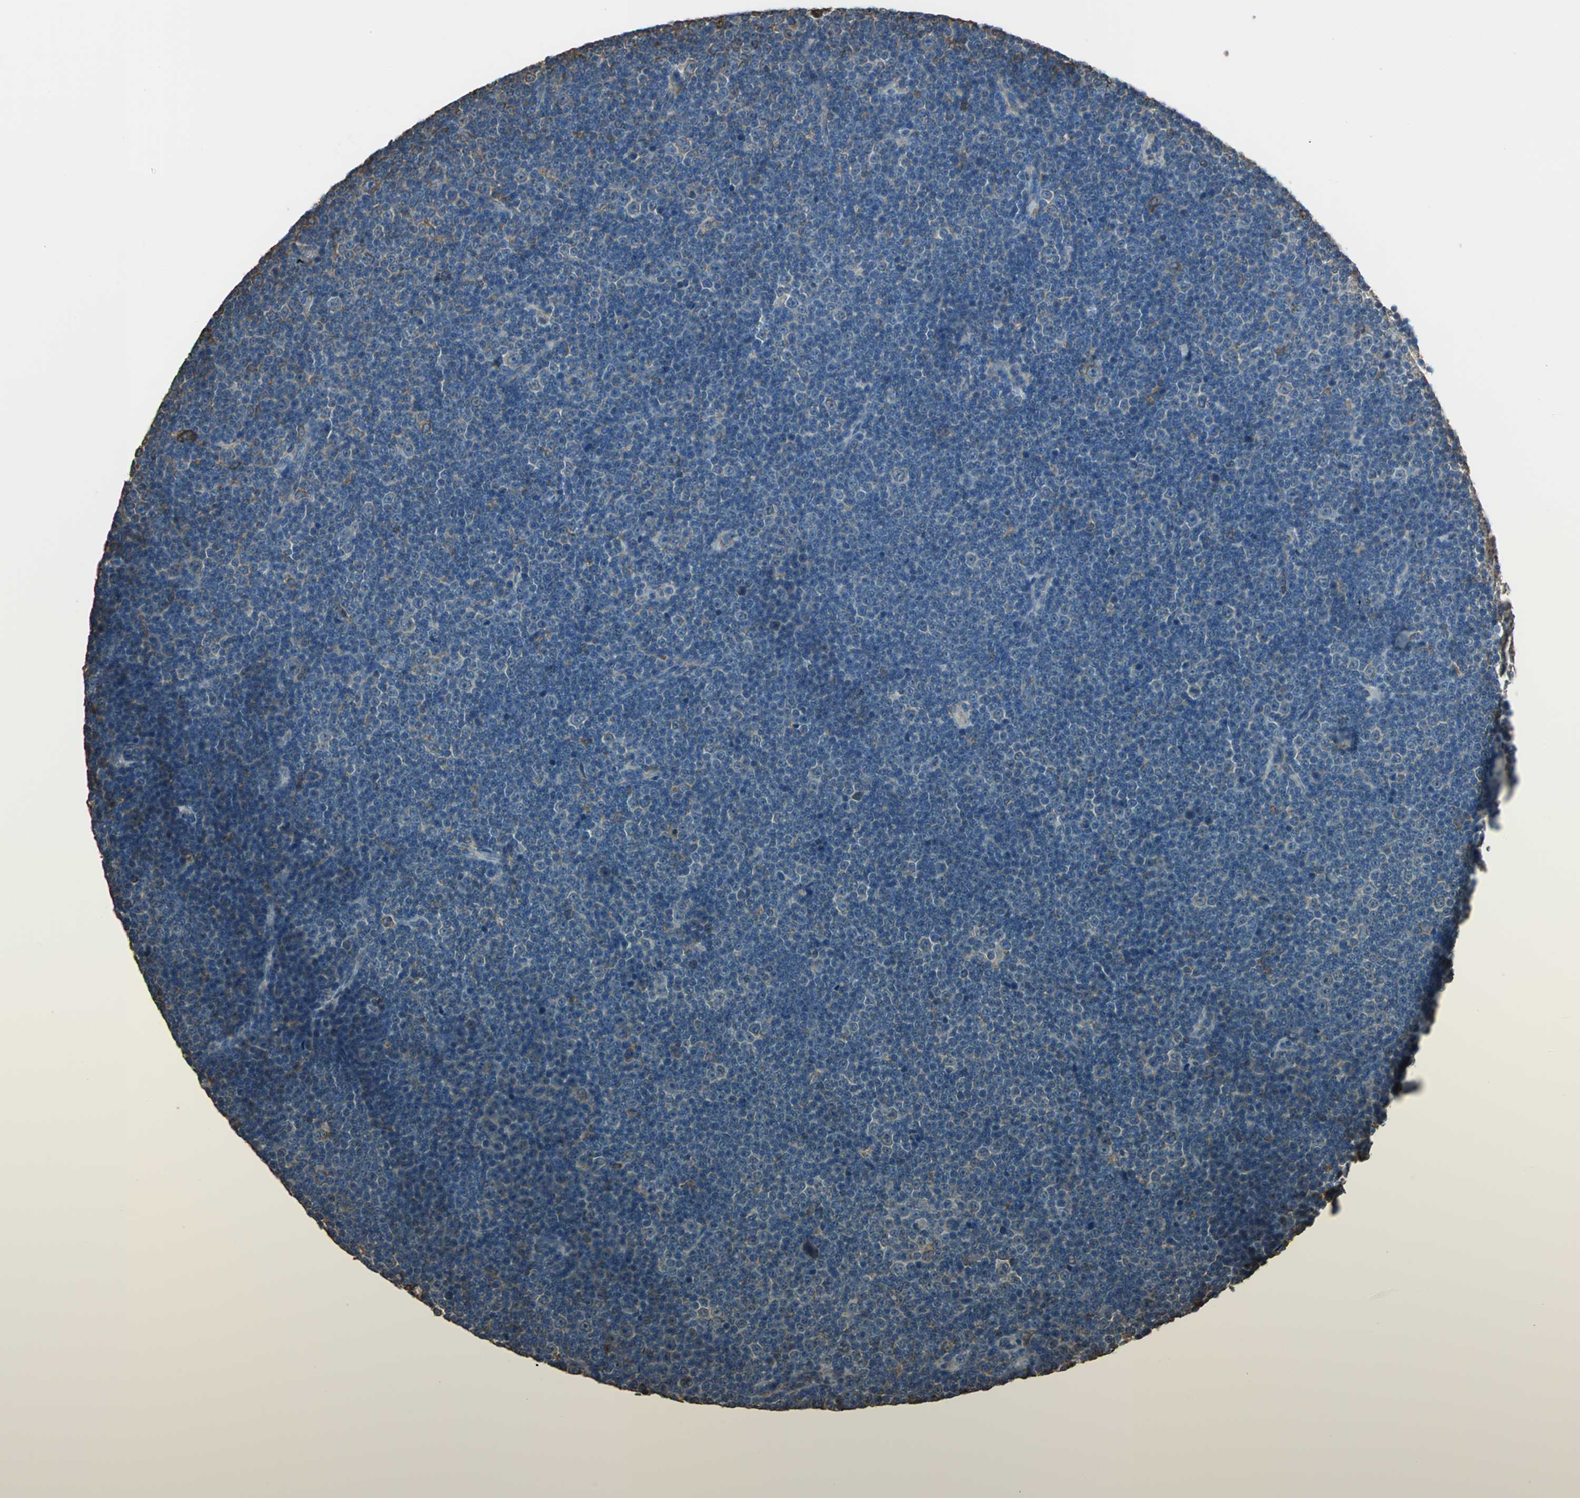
{"staining": {"intensity": "moderate", "quantity": ">75%", "location": "cytoplasmic/membranous"}, "tissue": "lymphoma", "cell_type": "Tumor cells", "image_type": "cancer", "snomed": [{"axis": "morphology", "description": "Malignant lymphoma, non-Hodgkin's type, Low grade"}, {"axis": "topography", "description": "Lymph node"}], "caption": "IHC (DAB) staining of human low-grade malignant lymphoma, non-Hodgkin's type exhibits moderate cytoplasmic/membranous protein positivity in approximately >75% of tumor cells.", "gene": "GPANK1", "patient": {"sex": "female", "age": 67}}